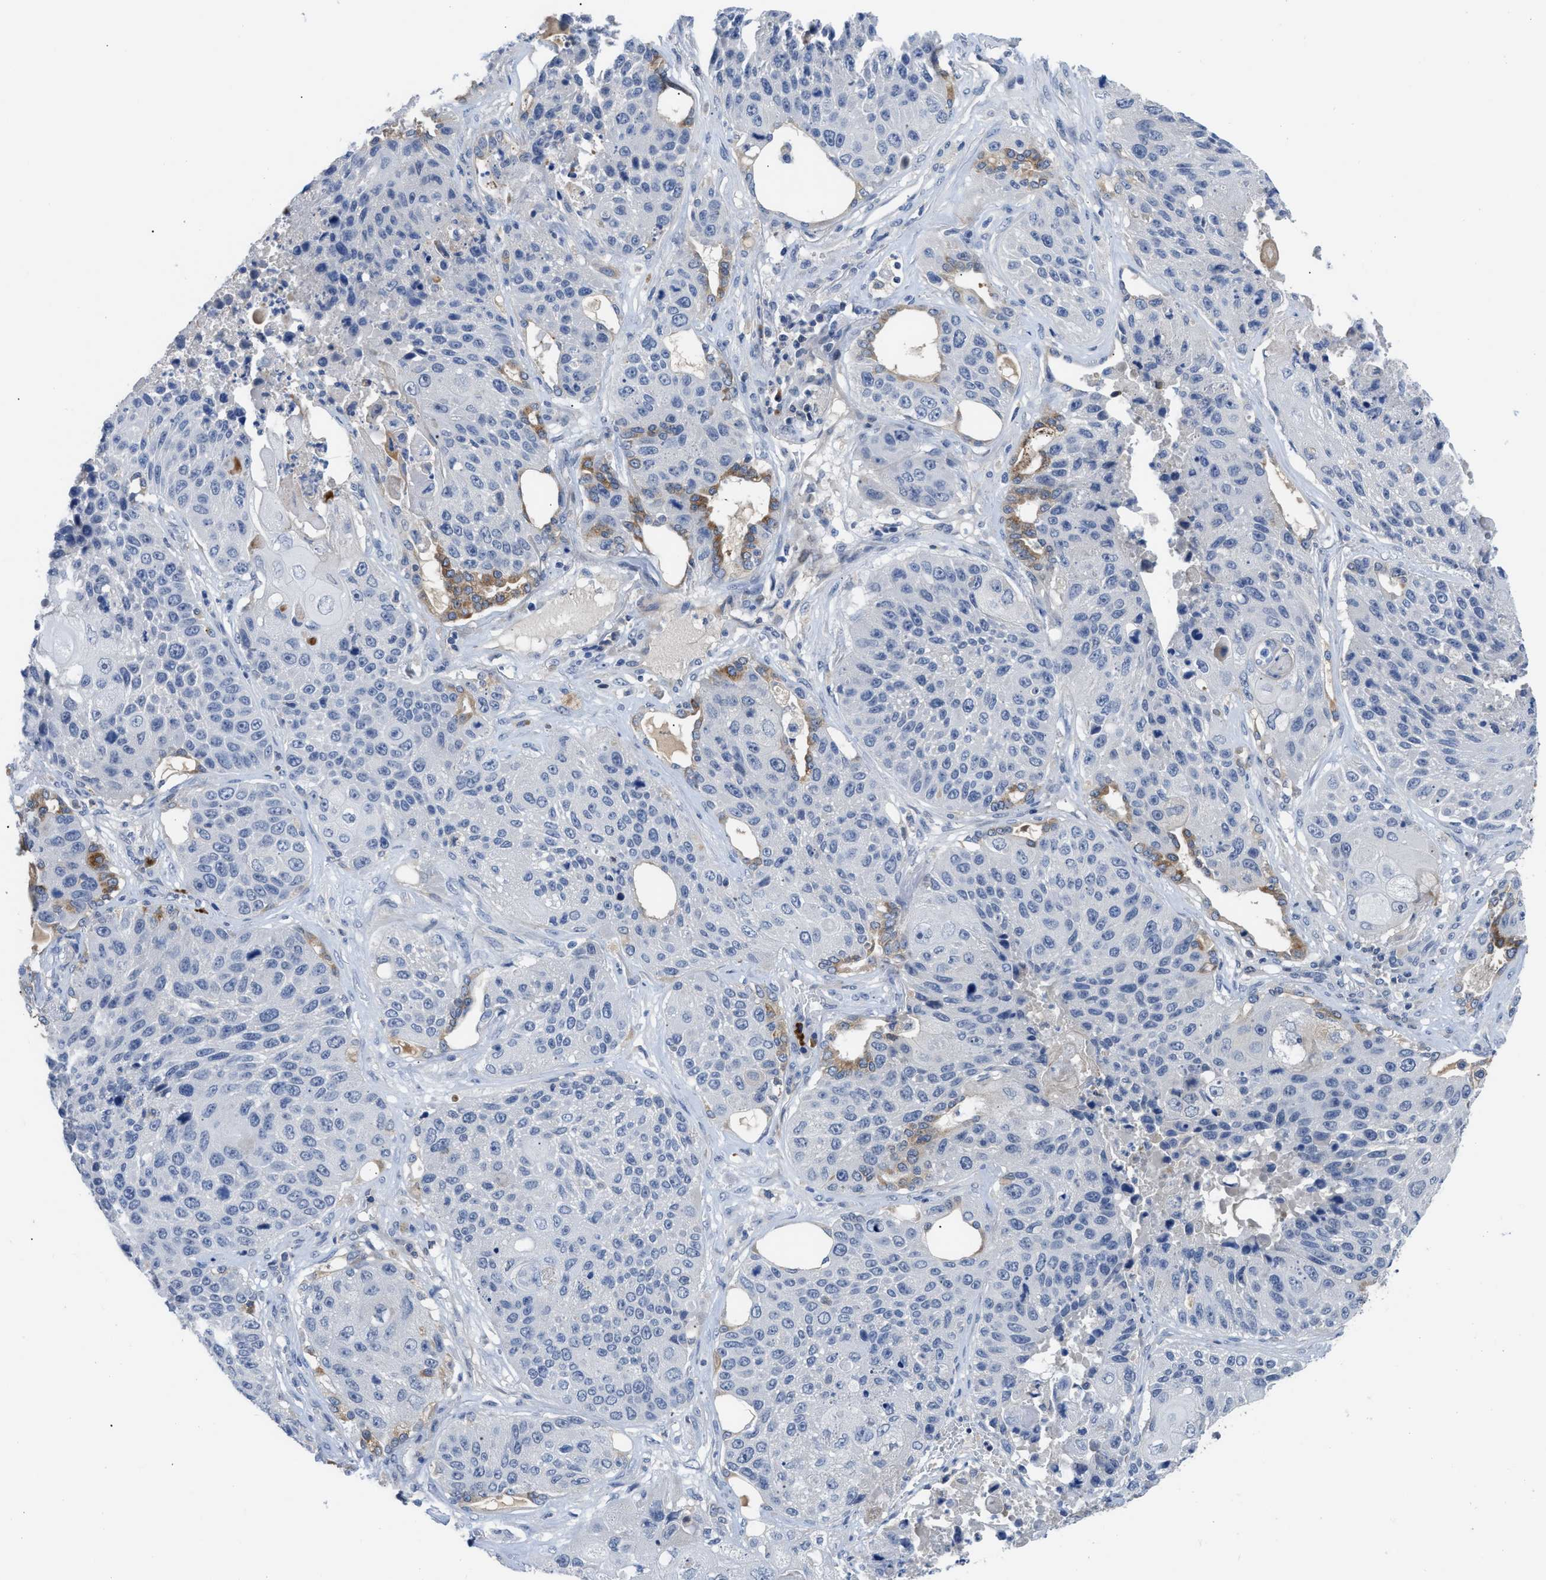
{"staining": {"intensity": "negative", "quantity": "none", "location": "none"}, "tissue": "lung cancer", "cell_type": "Tumor cells", "image_type": "cancer", "snomed": [{"axis": "morphology", "description": "Squamous cell carcinoma, NOS"}, {"axis": "topography", "description": "Lung"}], "caption": "Lung cancer (squamous cell carcinoma) stained for a protein using immunohistochemistry (IHC) demonstrates no positivity tumor cells.", "gene": "OR9K2", "patient": {"sex": "male", "age": 61}}